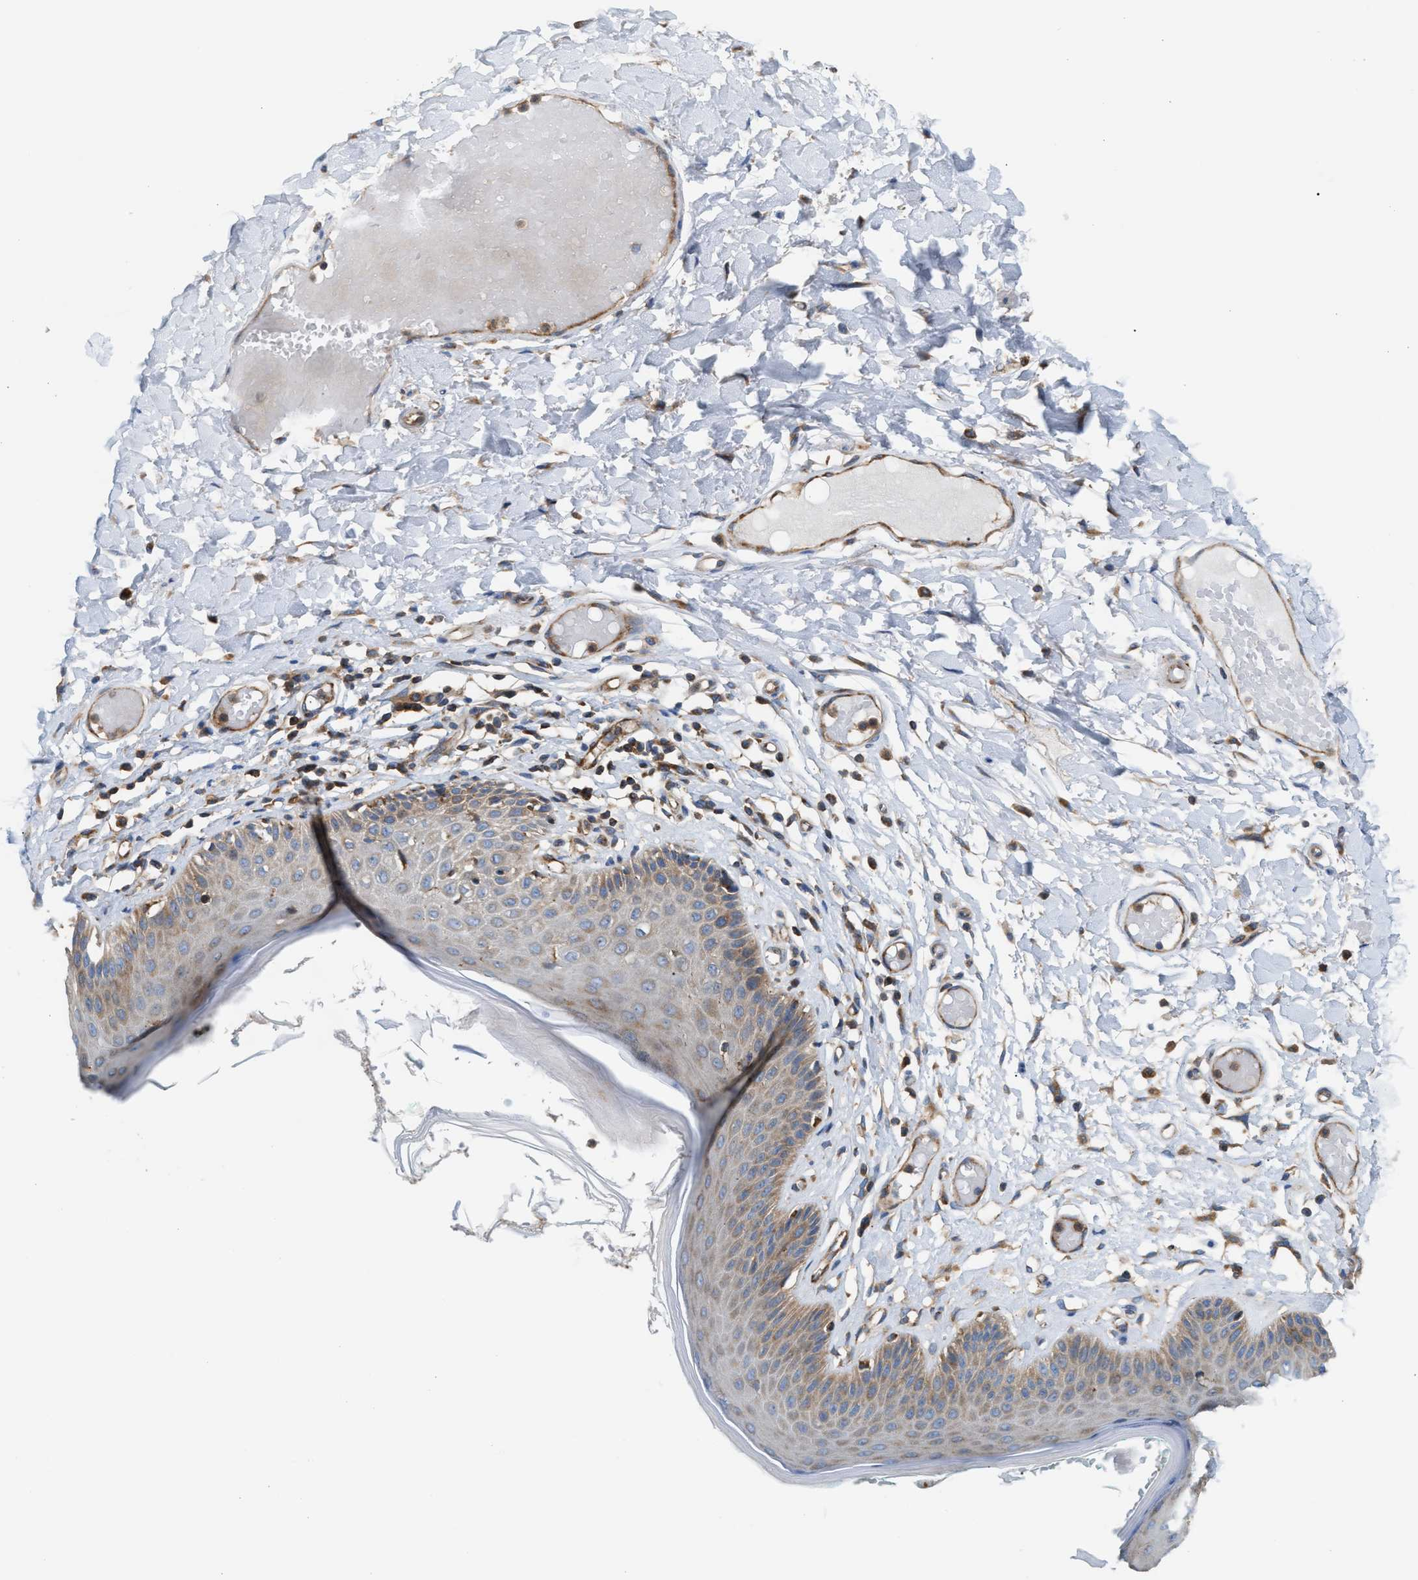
{"staining": {"intensity": "moderate", "quantity": "25%-75%", "location": "cytoplasmic/membranous"}, "tissue": "skin", "cell_type": "Epidermal cells", "image_type": "normal", "snomed": [{"axis": "morphology", "description": "Normal tissue, NOS"}, {"axis": "topography", "description": "Vulva"}], "caption": "Benign skin demonstrates moderate cytoplasmic/membranous expression in approximately 25%-75% of epidermal cells (DAB (3,3'-diaminobenzidine) IHC, brown staining for protein, blue staining for nuclei)..", "gene": "TBC1D15", "patient": {"sex": "female", "age": 73}}